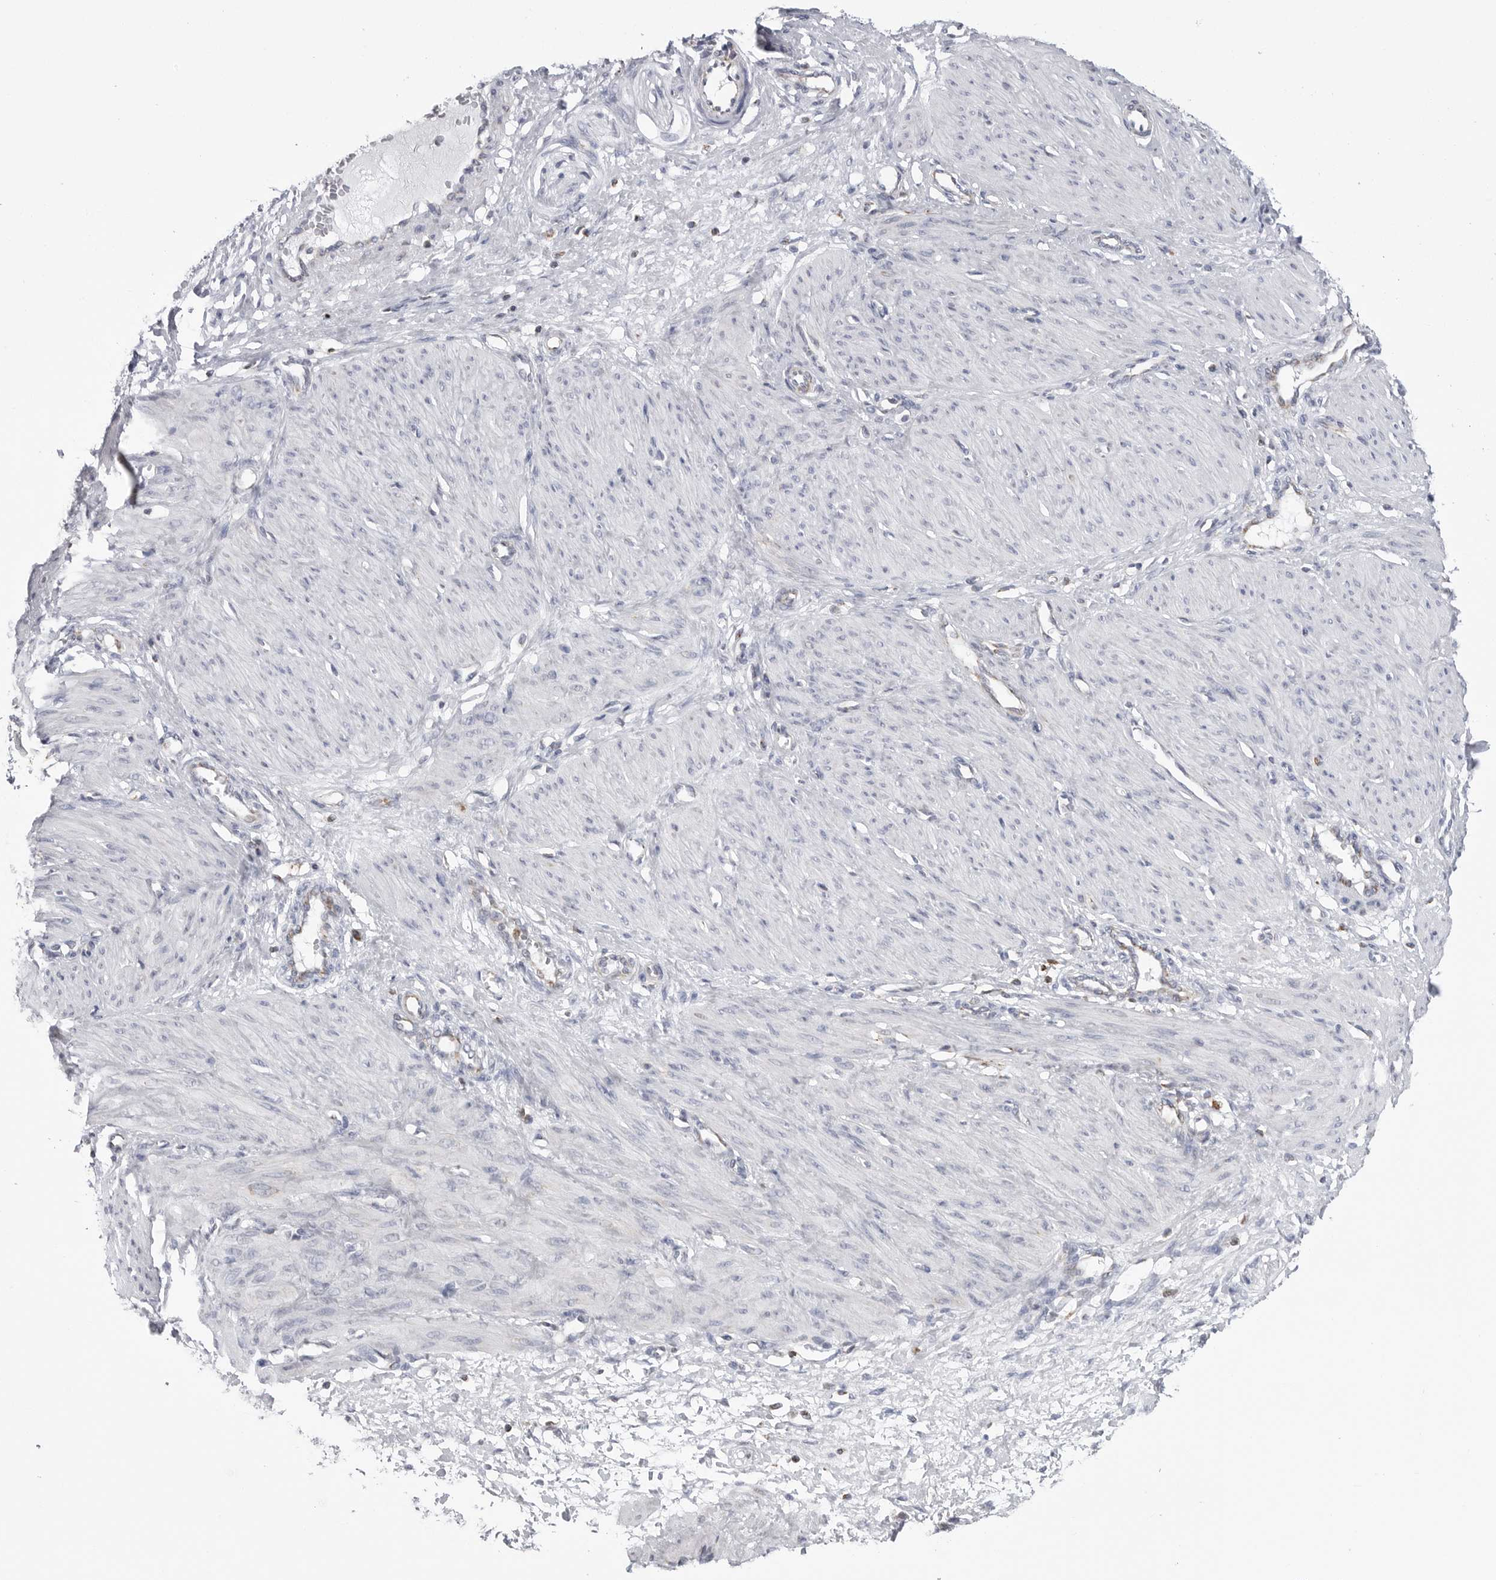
{"staining": {"intensity": "moderate", "quantity": "<25%", "location": "cytoplasmic/membranous"}, "tissue": "smooth muscle", "cell_type": "Smooth muscle cells", "image_type": "normal", "snomed": [{"axis": "morphology", "description": "Normal tissue, NOS"}, {"axis": "topography", "description": "Endometrium"}], "caption": "Smooth muscle stained with a brown dye exhibits moderate cytoplasmic/membranous positive expression in approximately <25% of smooth muscle cells.", "gene": "COX5A", "patient": {"sex": "female", "age": 33}}